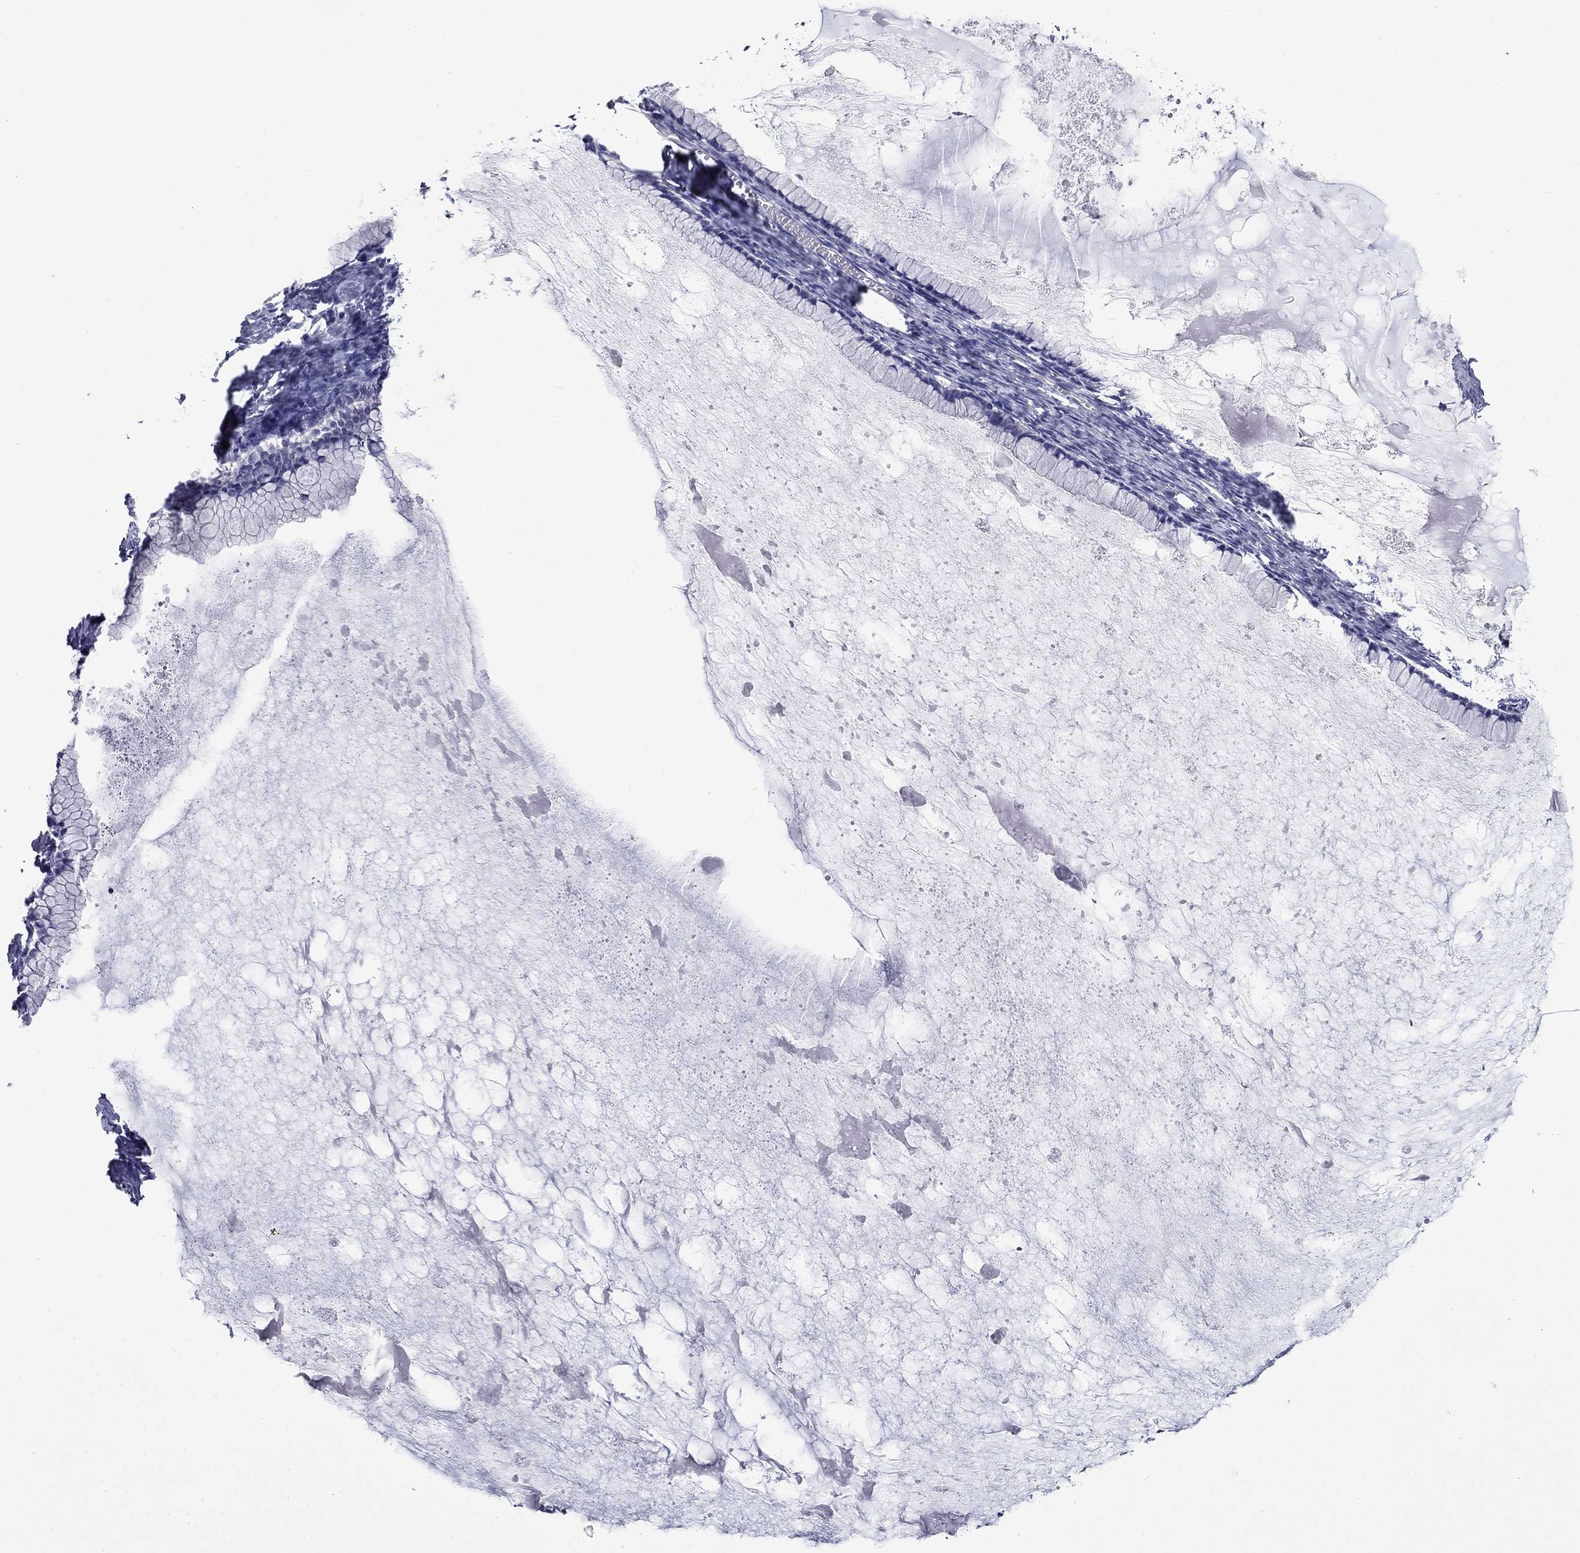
{"staining": {"intensity": "negative", "quantity": "none", "location": "none"}, "tissue": "ovarian cancer", "cell_type": "Tumor cells", "image_type": "cancer", "snomed": [{"axis": "morphology", "description": "Cystadenocarcinoma, mucinous, NOS"}, {"axis": "topography", "description": "Ovary"}], "caption": "Ovarian cancer (mucinous cystadenocarcinoma) was stained to show a protein in brown. There is no significant positivity in tumor cells. (Stains: DAB (3,3'-diaminobenzidine) immunohistochemistry with hematoxylin counter stain, Microscopy: brightfield microscopy at high magnification).", "gene": "POU2F2", "patient": {"sex": "female", "age": 41}}